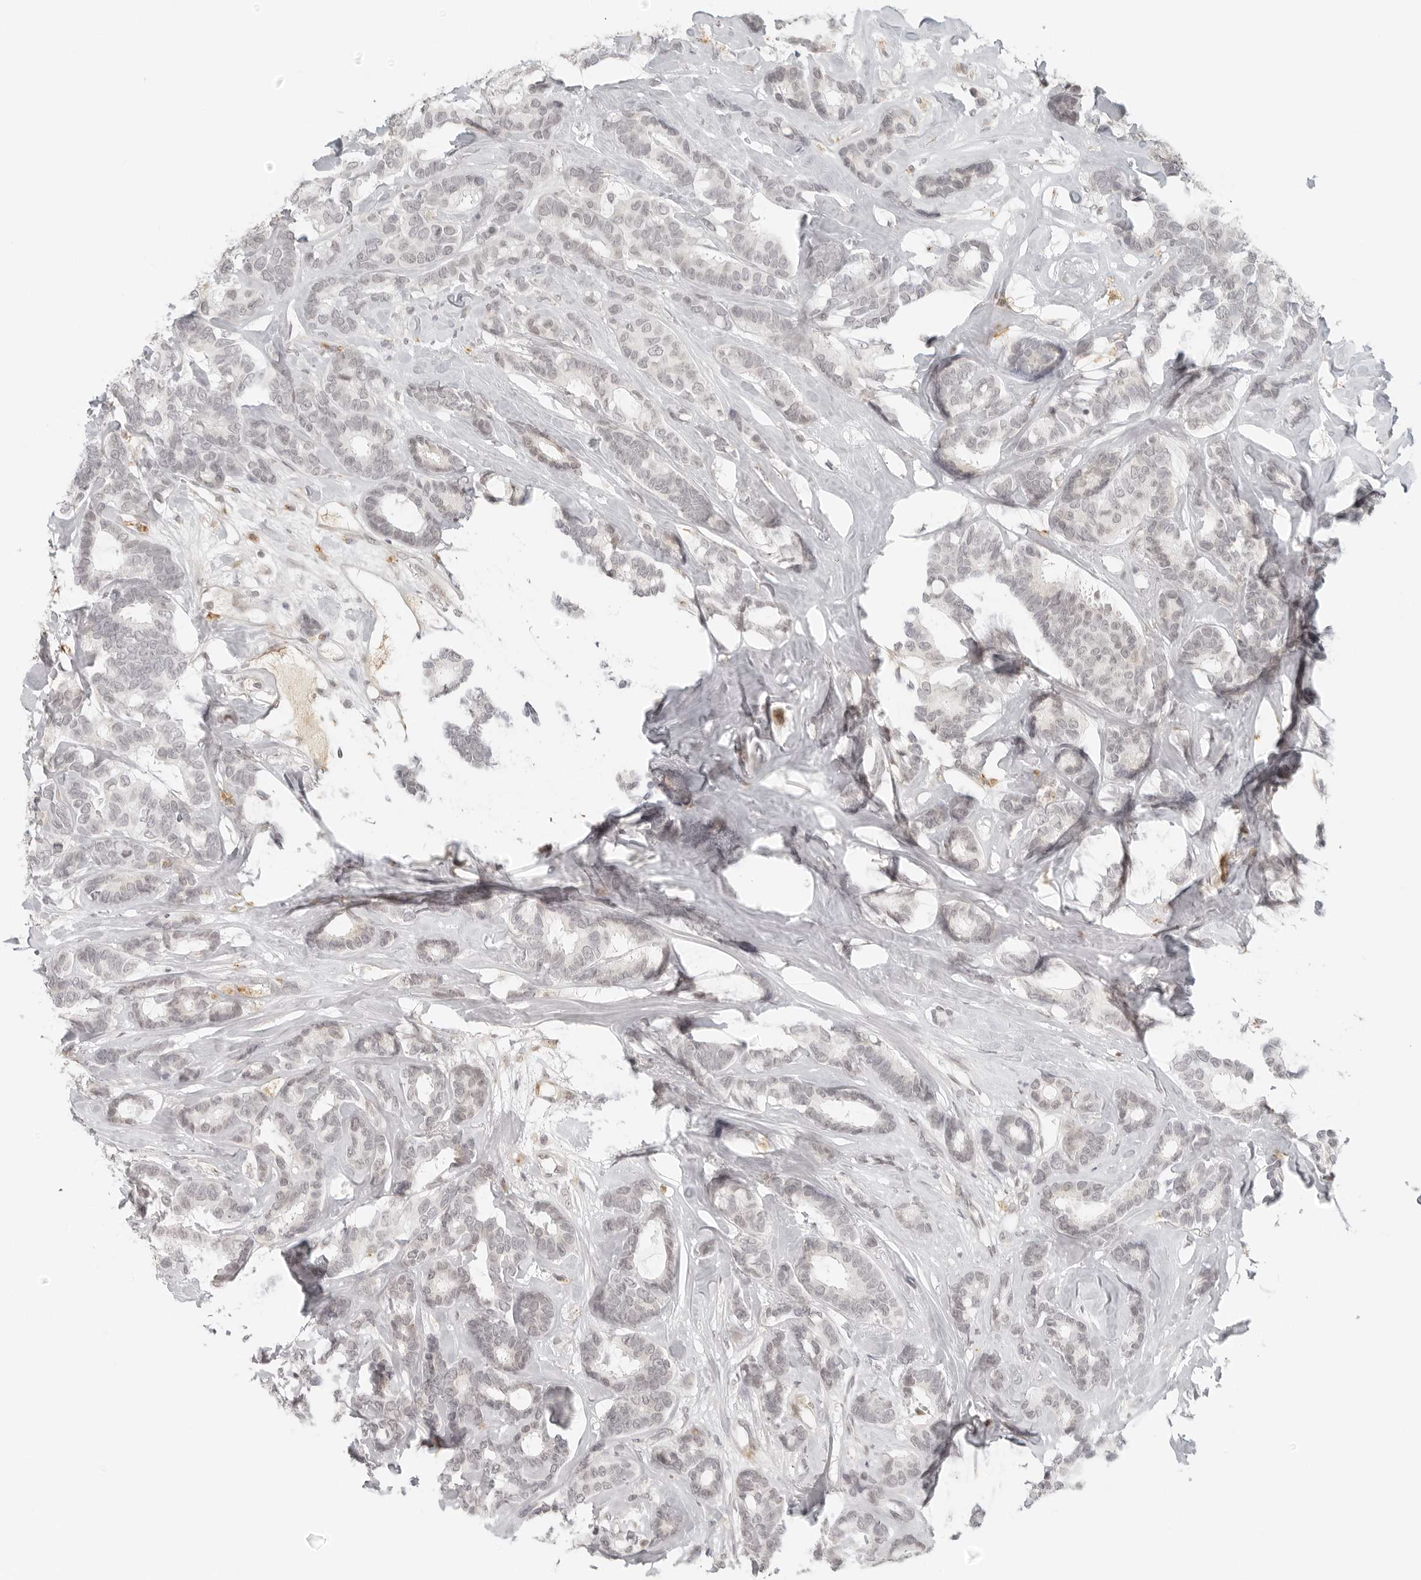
{"staining": {"intensity": "negative", "quantity": "none", "location": "none"}, "tissue": "breast cancer", "cell_type": "Tumor cells", "image_type": "cancer", "snomed": [{"axis": "morphology", "description": "Duct carcinoma"}, {"axis": "topography", "description": "Breast"}], "caption": "The micrograph displays no staining of tumor cells in breast cancer (infiltrating ductal carcinoma). (Immunohistochemistry, brightfield microscopy, high magnification).", "gene": "ZNF678", "patient": {"sex": "female", "age": 87}}